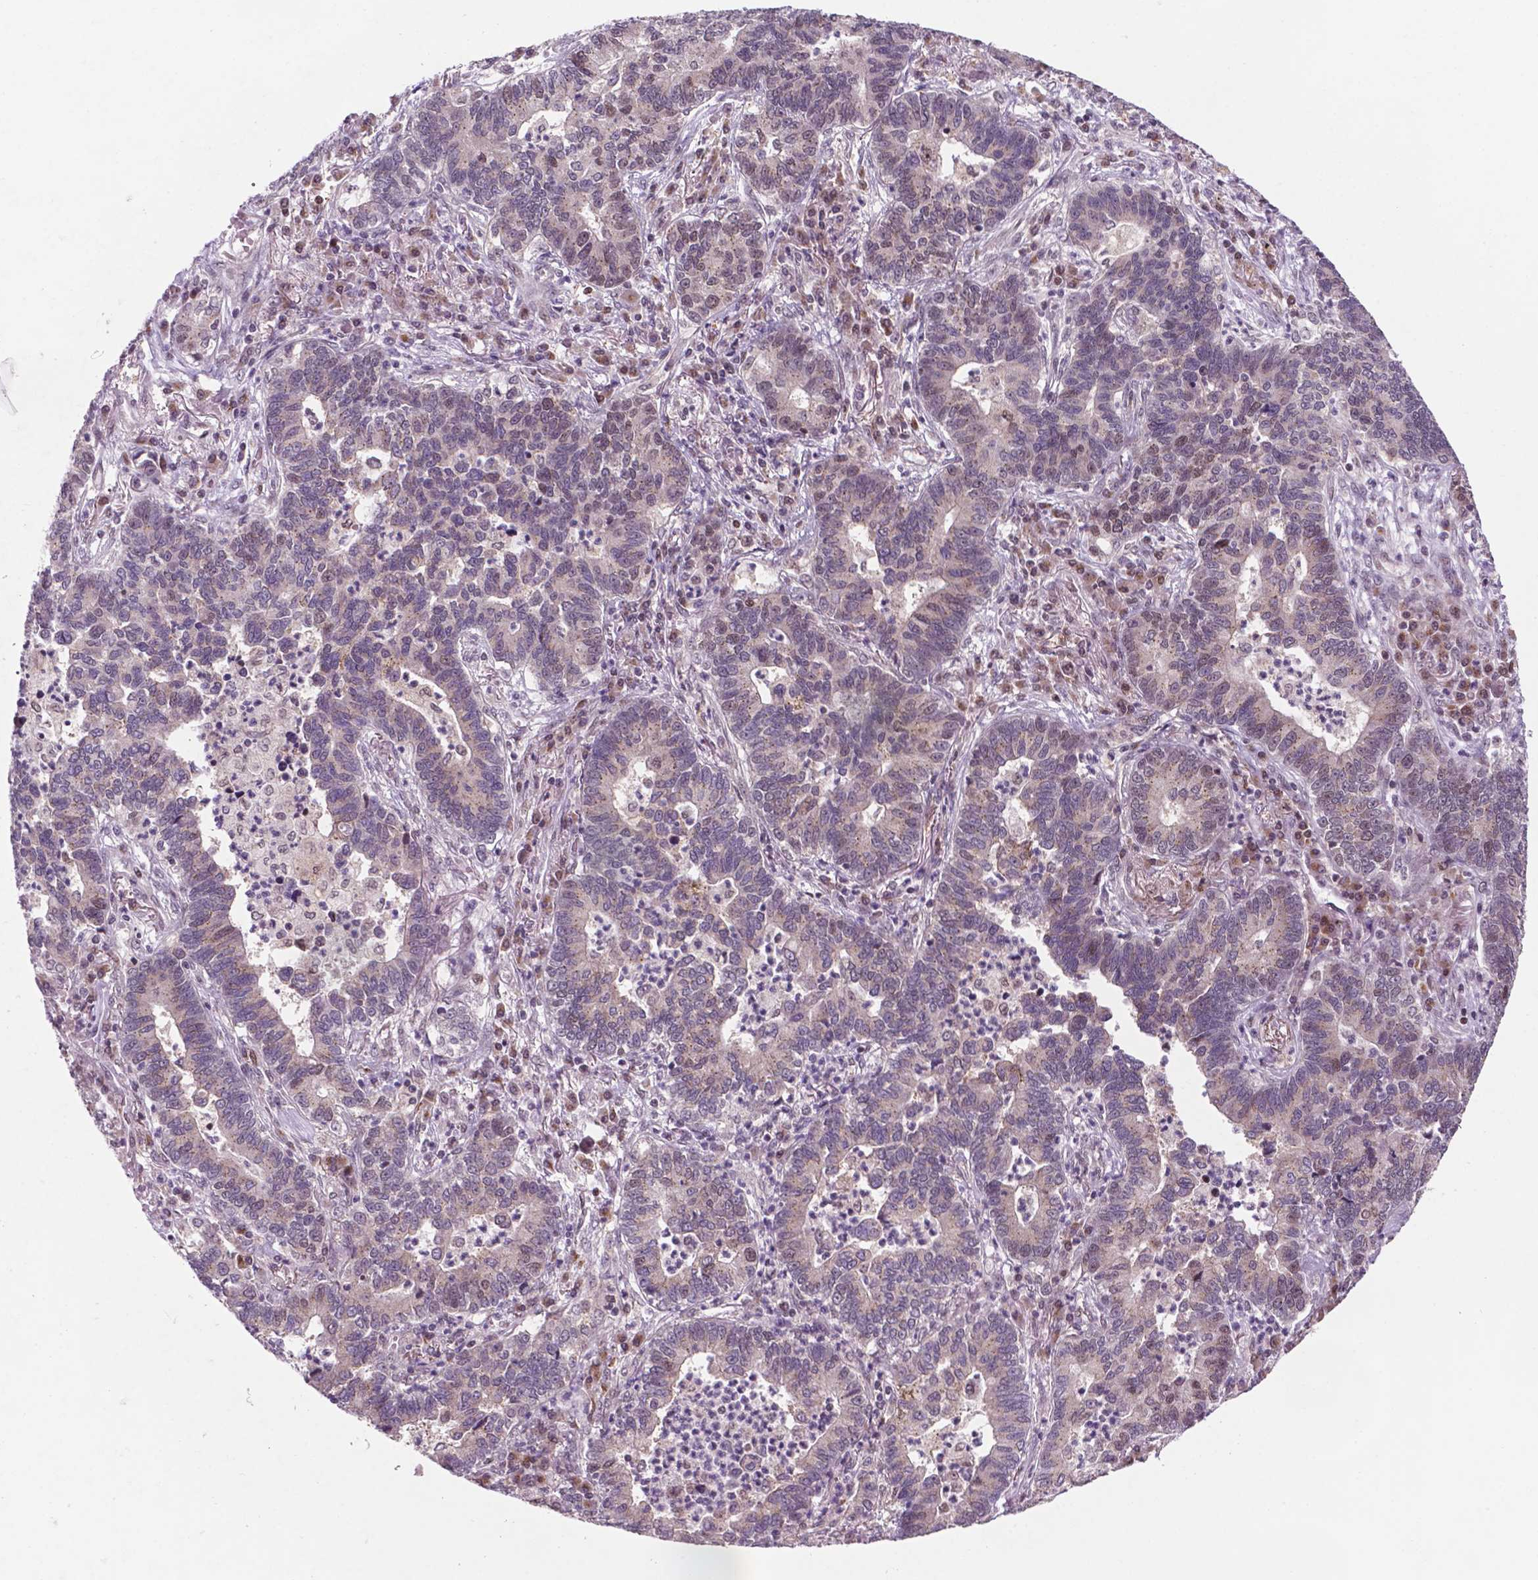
{"staining": {"intensity": "moderate", "quantity": "<25%", "location": "nuclear"}, "tissue": "lung cancer", "cell_type": "Tumor cells", "image_type": "cancer", "snomed": [{"axis": "morphology", "description": "Adenocarcinoma, NOS"}, {"axis": "topography", "description": "Lung"}], "caption": "The image exhibits staining of lung cancer (adenocarcinoma), revealing moderate nuclear protein expression (brown color) within tumor cells. (brown staining indicates protein expression, while blue staining denotes nuclei).", "gene": "PER2", "patient": {"sex": "female", "age": 57}}